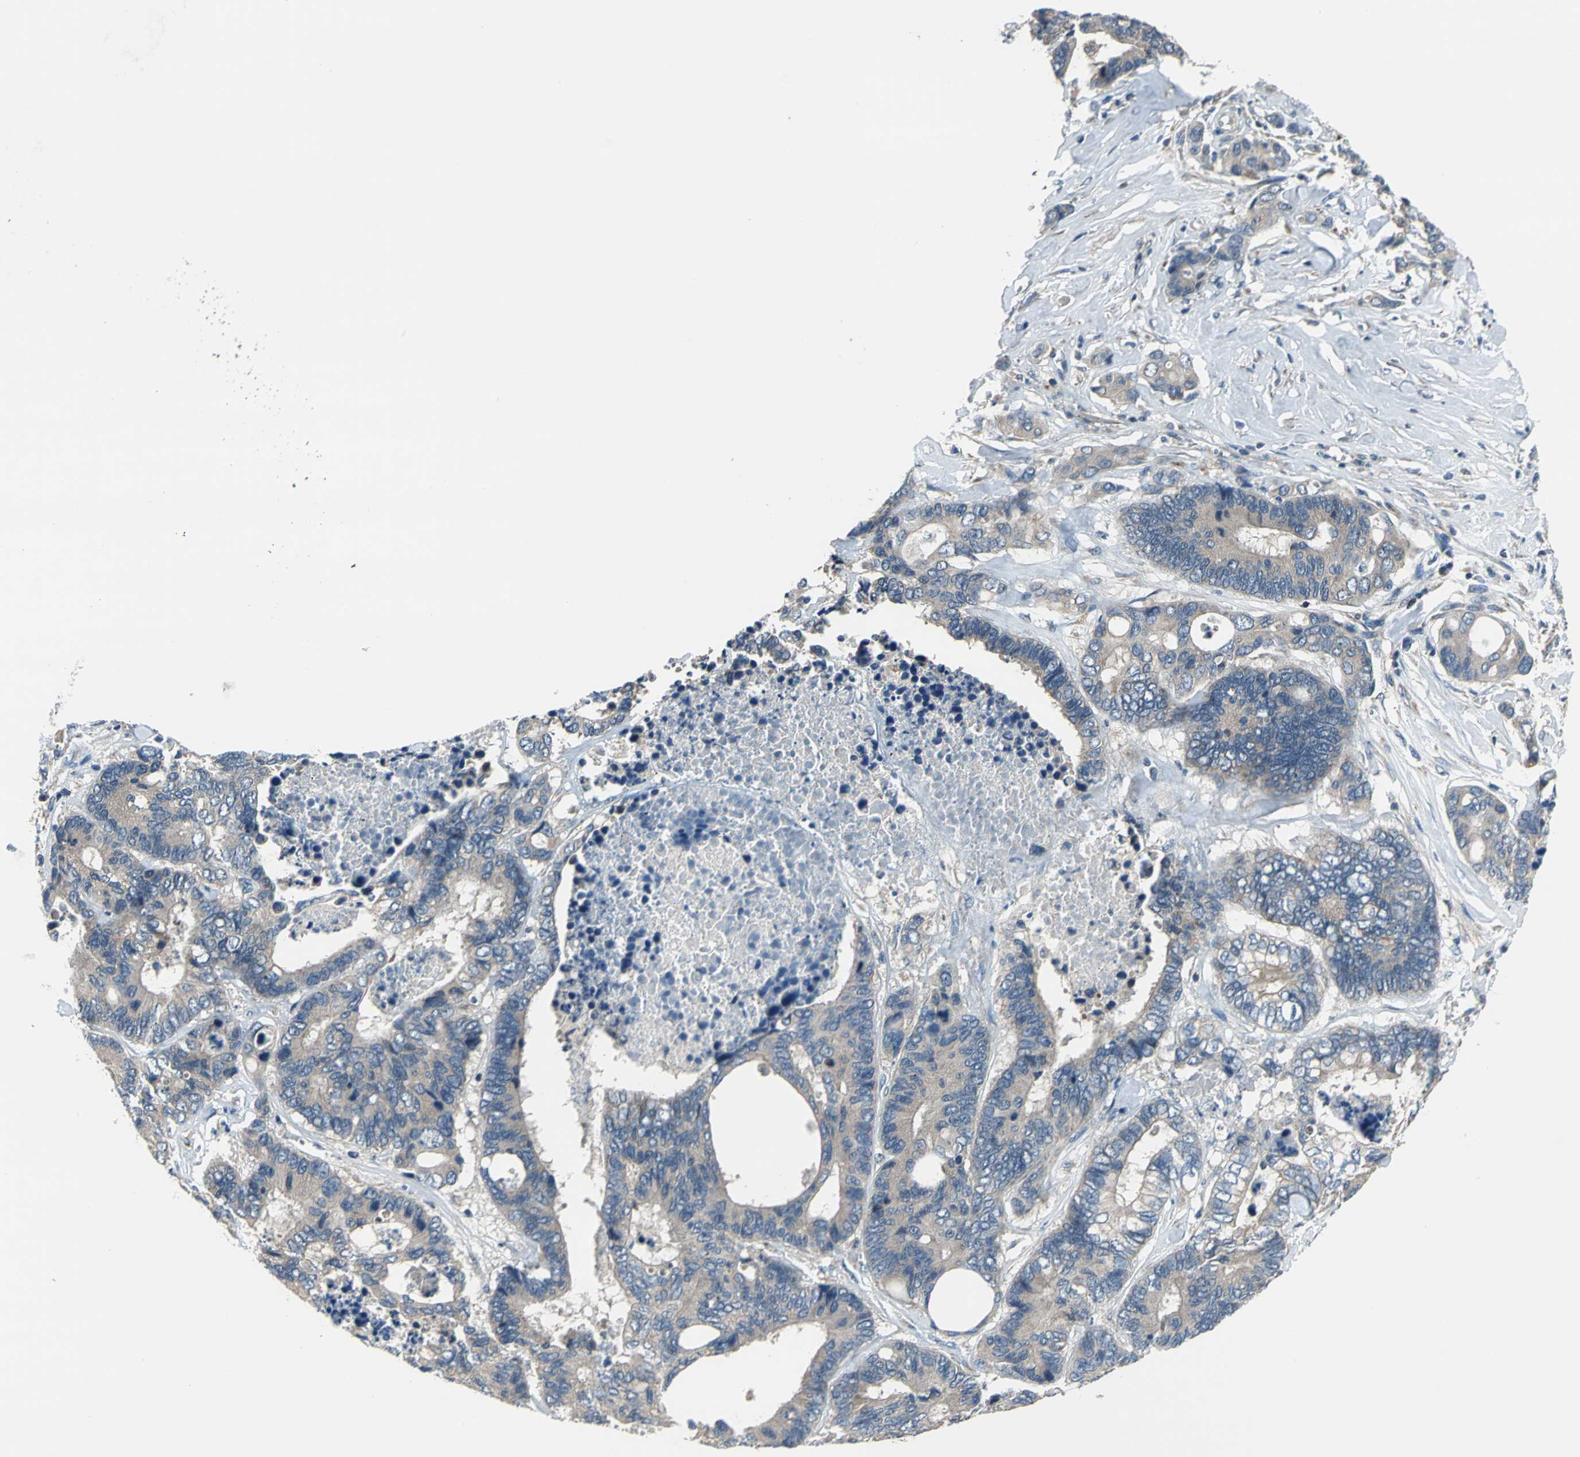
{"staining": {"intensity": "weak", "quantity": ">75%", "location": "cytoplasmic/membranous"}, "tissue": "colorectal cancer", "cell_type": "Tumor cells", "image_type": "cancer", "snomed": [{"axis": "morphology", "description": "Adenocarcinoma, NOS"}, {"axis": "topography", "description": "Rectum"}], "caption": "Immunohistochemical staining of human colorectal adenocarcinoma shows low levels of weak cytoplasmic/membranous protein expression in approximately >75% of tumor cells.", "gene": "TRAK1", "patient": {"sex": "male", "age": 55}}